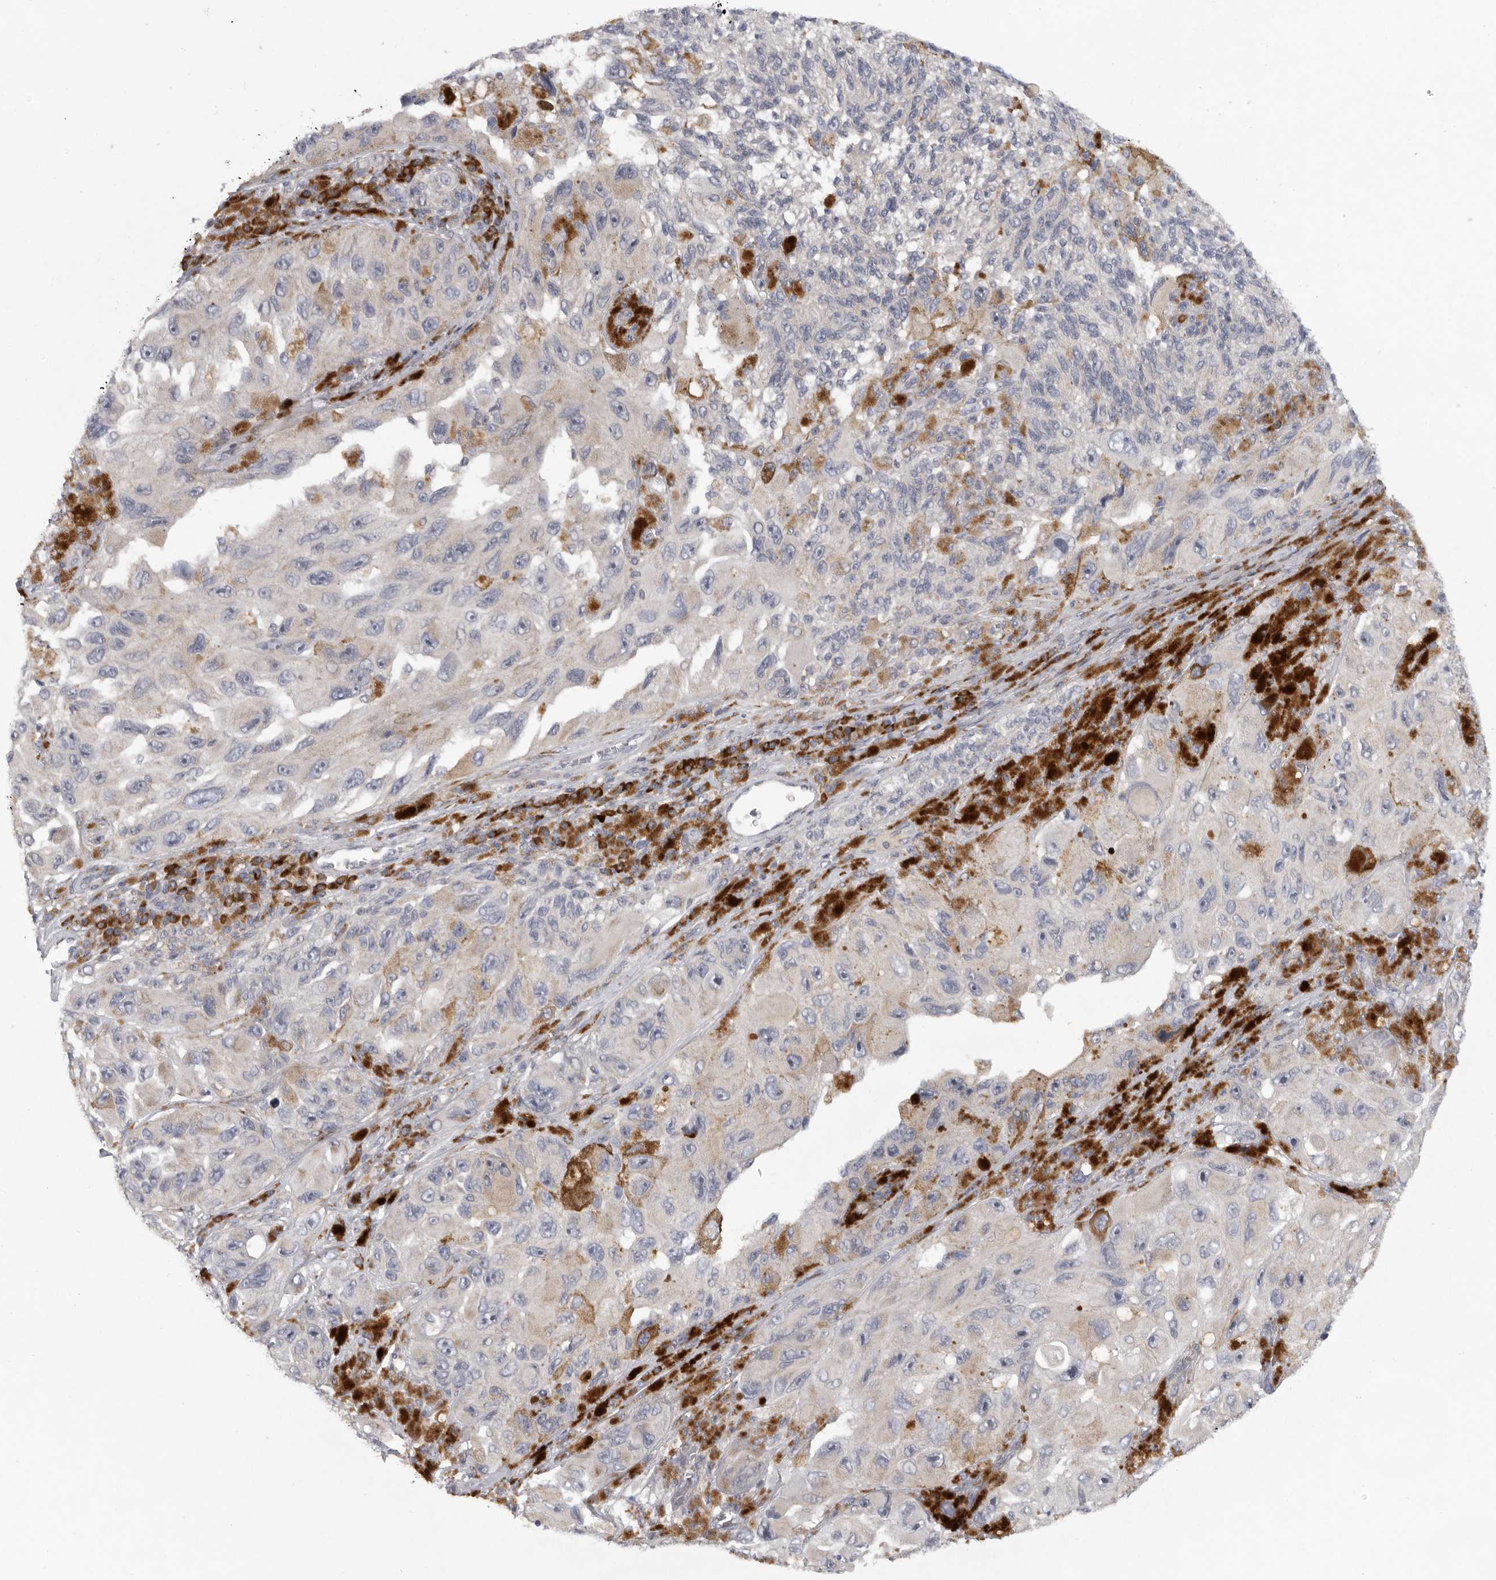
{"staining": {"intensity": "negative", "quantity": "none", "location": "none"}, "tissue": "melanoma", "cell_type": "Tumor cells", "image_type": "cancer", "snomed": [{"axis": "morphology", "description": "Malignant melanoma, NOS"}, {"axis": "topography", "description": "Skin"}], "caption": "This is a photomicrograph of IHC staining of melanoma, which shows no staining in tumor cells. Nuclei are stained in blue.", "gene": "USP24", "patient": {"sex": "female", "age": 73}}